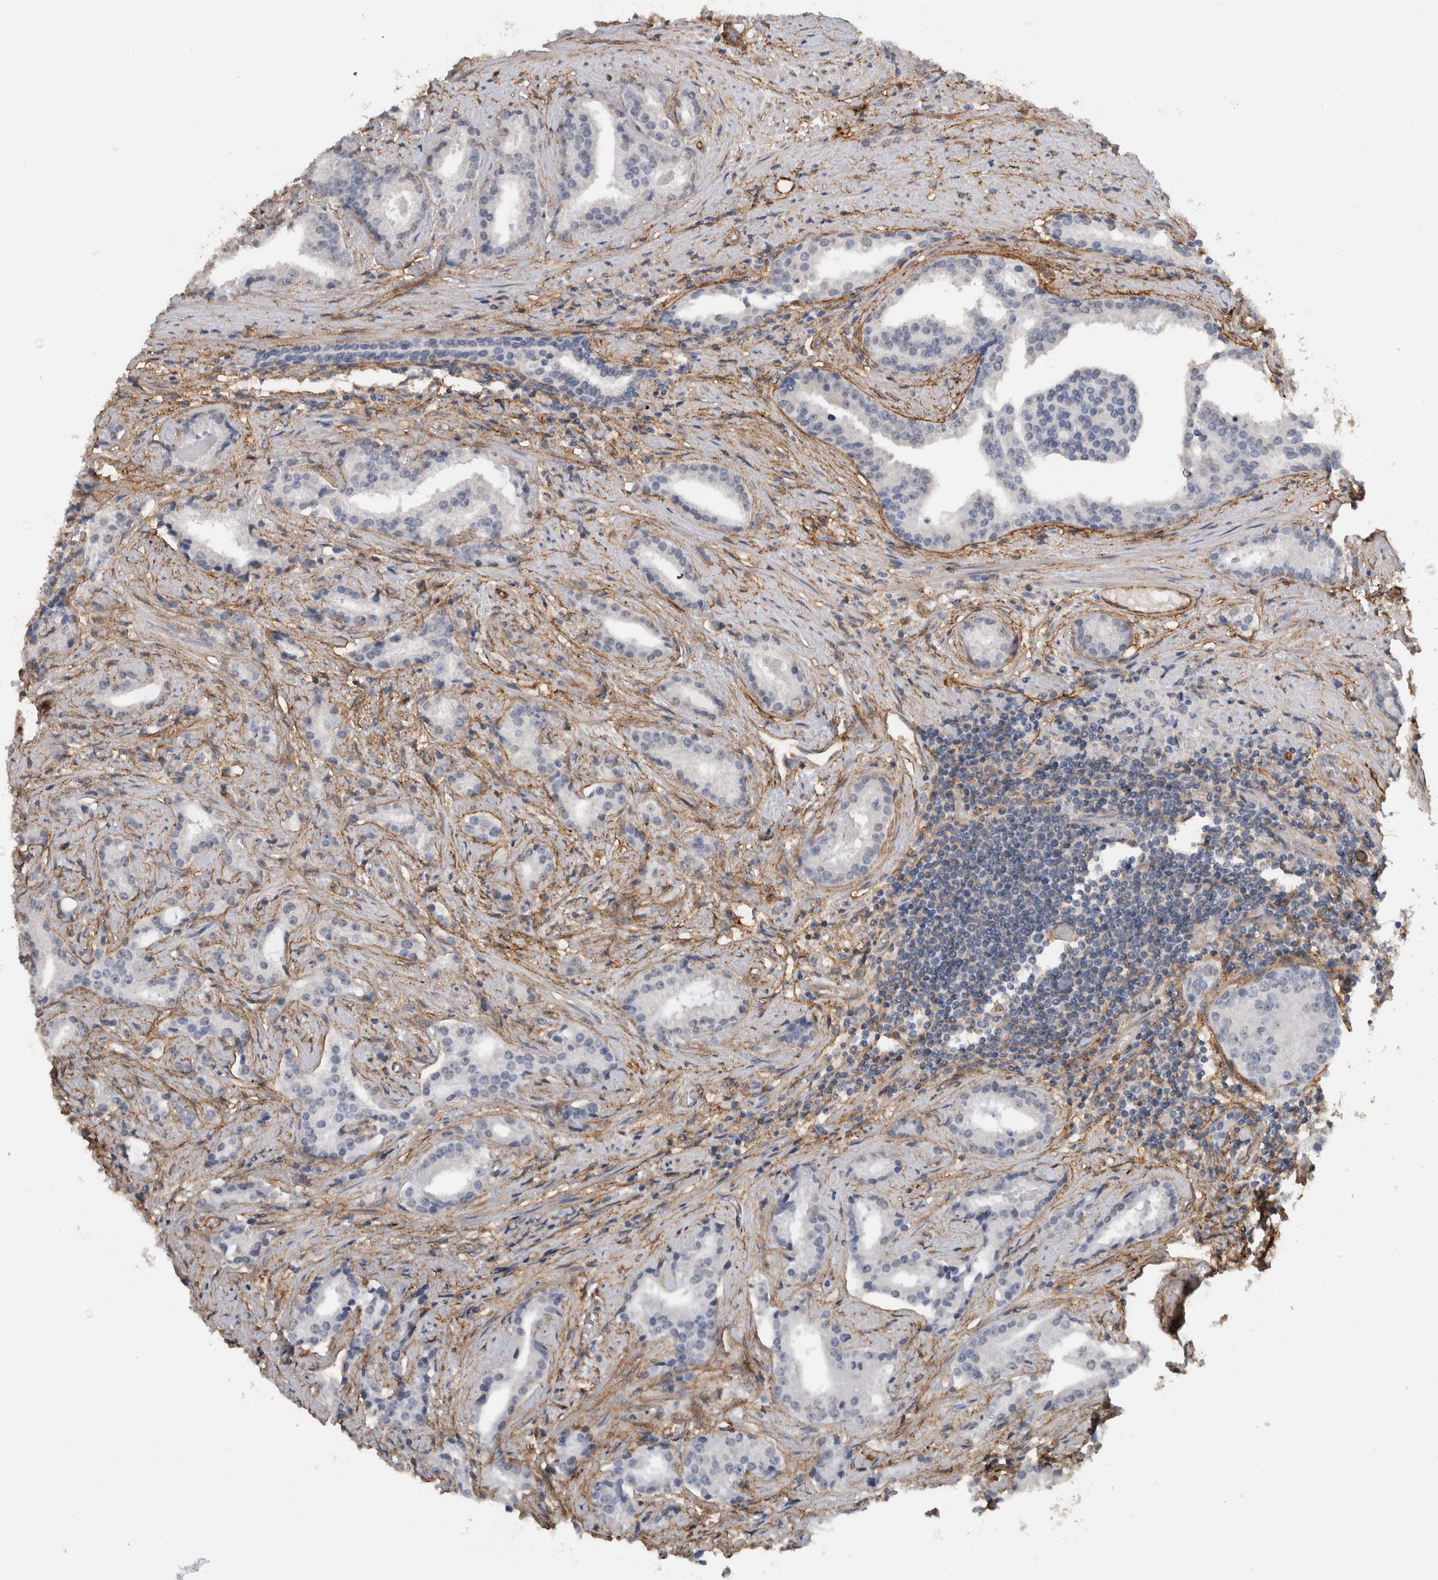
{"staining": {"intensity": "negative", "quantity": "none", "location": "none"}, "tissue": "prostate cancer", "cell_type": "Tumor cells", "image_type": "cancer", "snomed": [{"axis": "morphology", "description": "Adenocarcinoma, Low grade"}, {"axis": "topography", "description": "Prostate"}], "caption": "This histopathology image is of prostate cancer stained with immunohistochemistry to label a protein in brown with the nuclei are counter-stained blue. There is no positivity in tumor cells. (DAB (3,3'-diaminobenzidine) immunohistochemistry (IHC) with hematoxylin counter stain).", "gene": "RECK", "patient": {"sex": "male", "age": 67}}